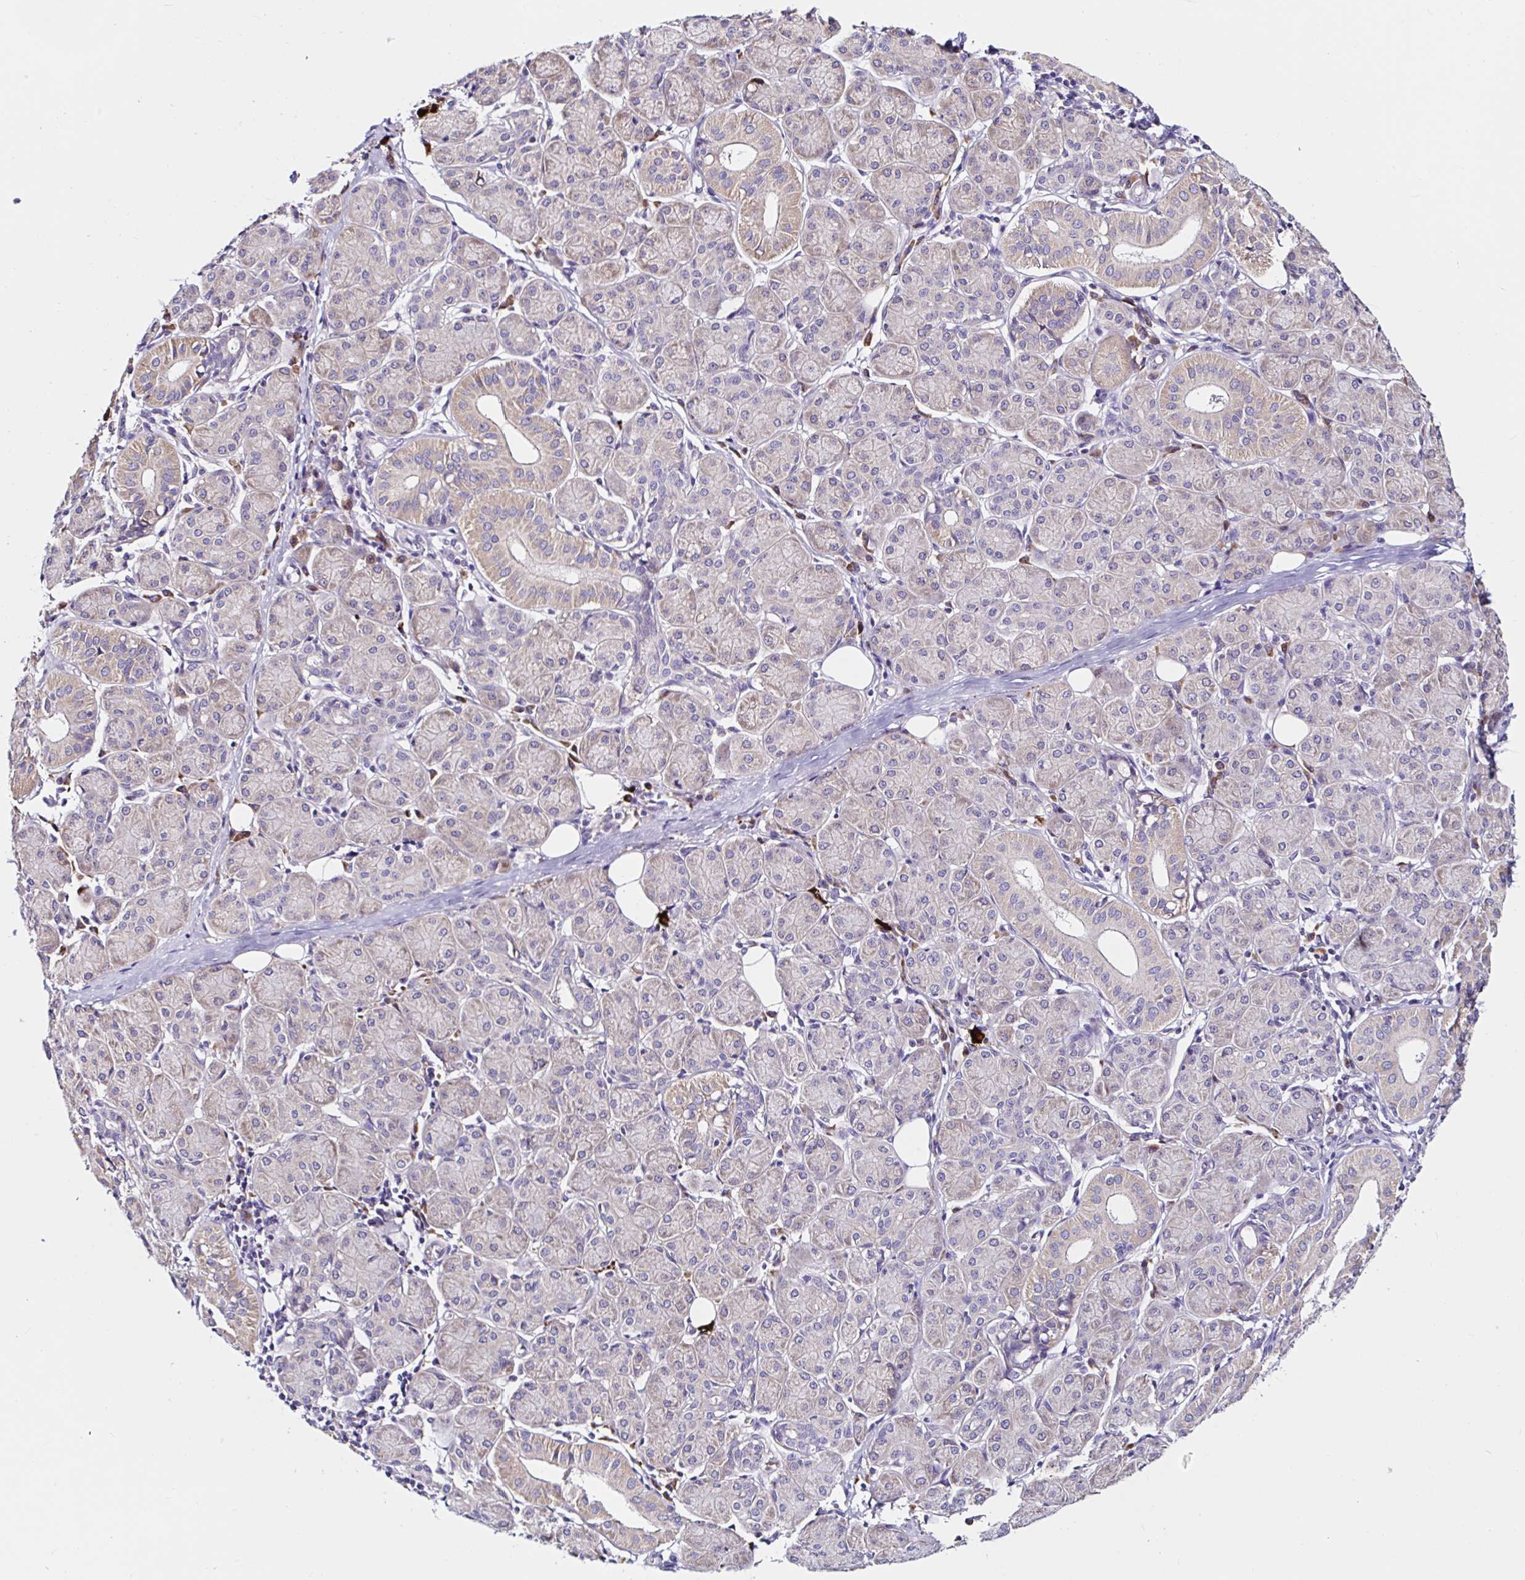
{"staining": {"intensity": "weak", "quantity": "25%-75%", "location": "cytoplasmic/membranous"}, "tissue": "salivary gland", "cell_type": "Glandular cells", "image_type": "normal", "snomed": [{"axis": "morphology", "description": "Normal tissue, NOS"}, {"axis": "morphology", "description": "Inflammation, NOS"}, {"axis": "topography", "description": "Lymph node"}, {"axis": "topography", "description": "Salivary gland"}], "caption": "An IHC image of normal tissue is shown. Protein staining in brown labels weak cytoplasmic/membranous positivity in salivary gland within glandular cells.", "gene": "VSIG2", "patient": {"sex": "male", "age": 3}}